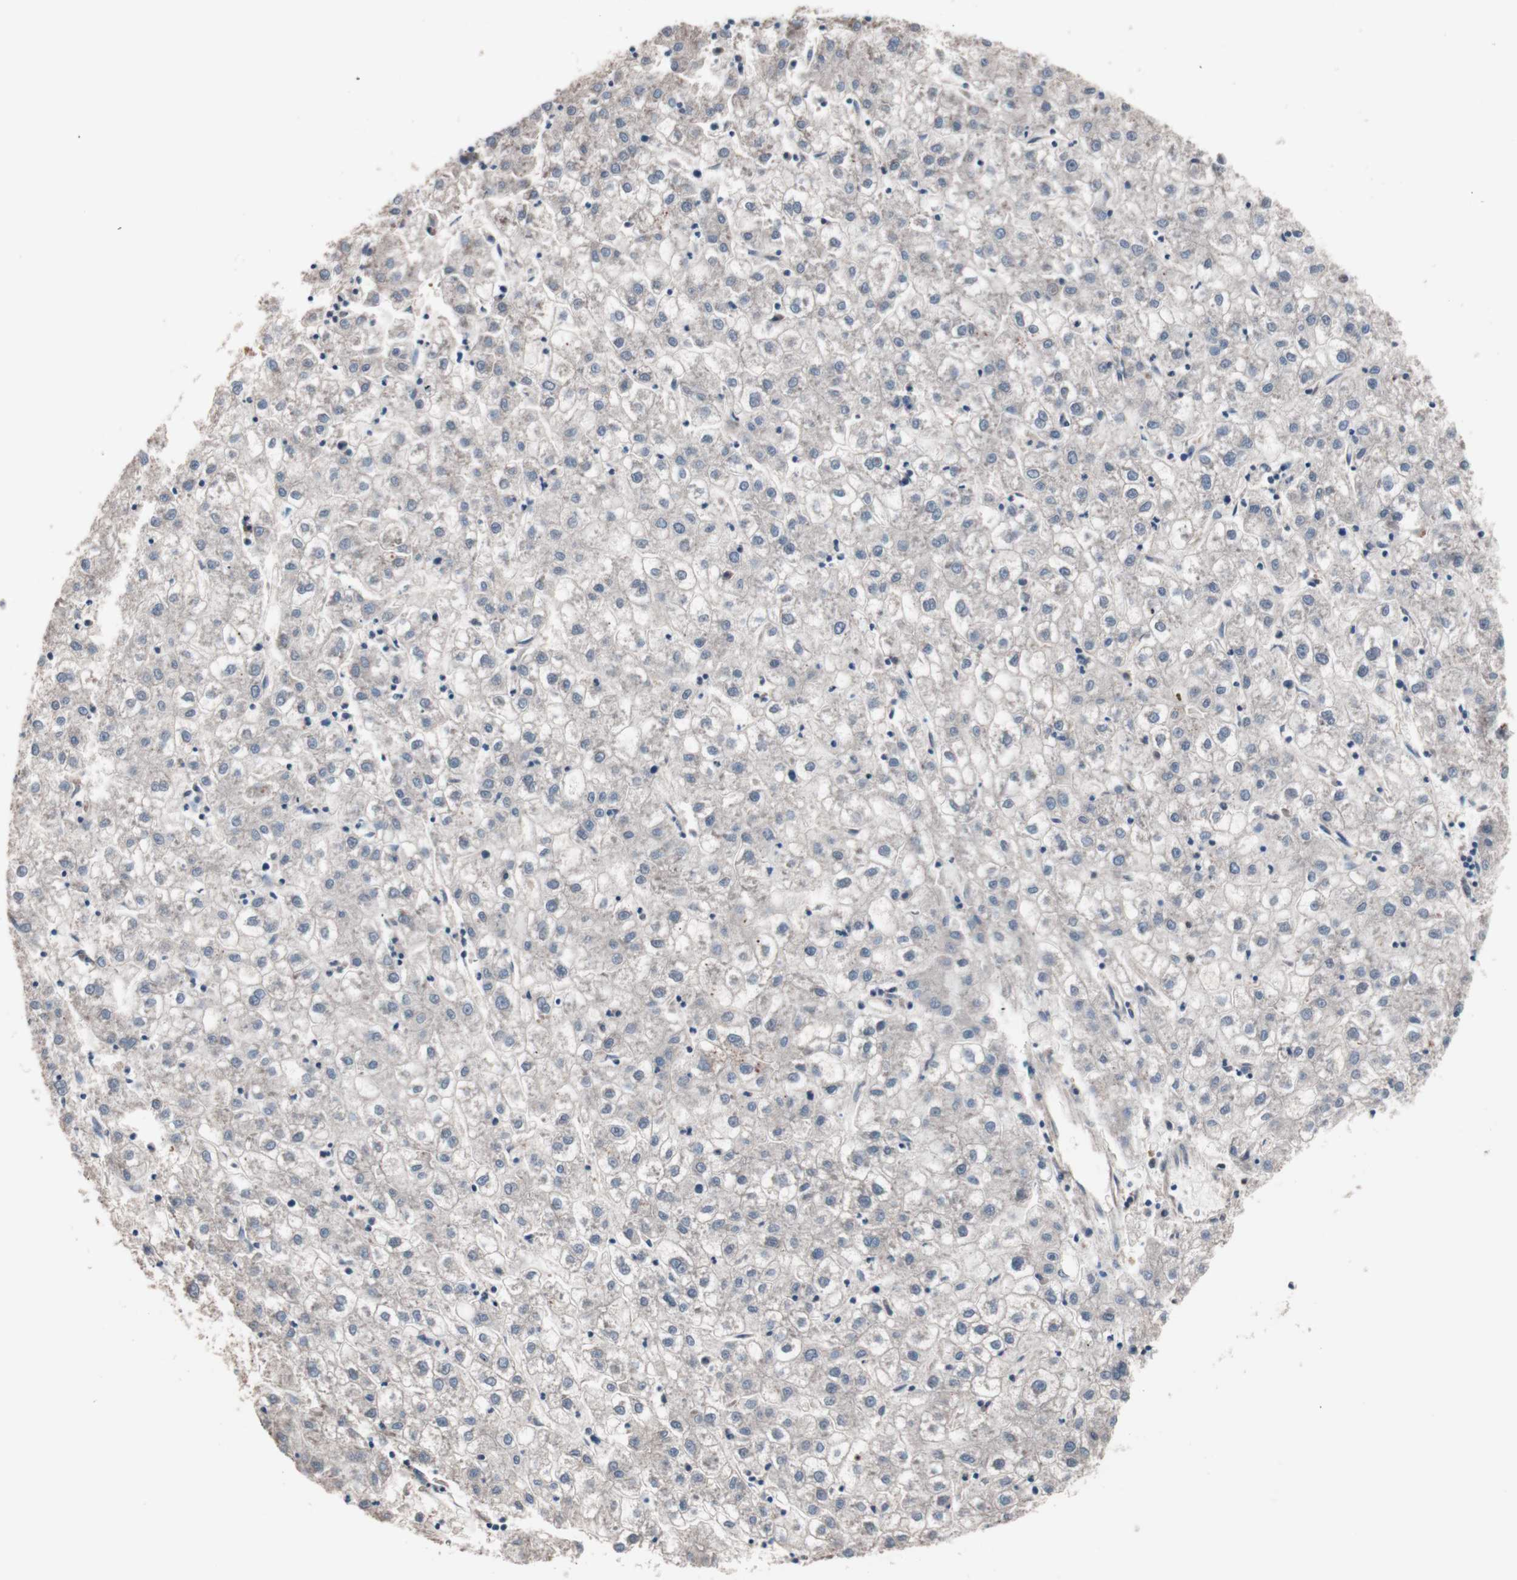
{"staining": {"intensity": "negative", "quantity": "none", "location": "none"}, "tissue": "liver cancer", "cell_type": "Tumor cells", "image_type": "cancer", "snomed": [{"axis": "morphology", "description": "Carcinoma, Hepatocellular, NOS"}, {"axis": "topography", "description": "Liver"}], "caption": "Histopathology image shows no significant protein expression in tumor cells of liver cancer (hepatocellular carcinoma).", "gene": "ATG7", "patient": {"sex": "male", "age": 72}}